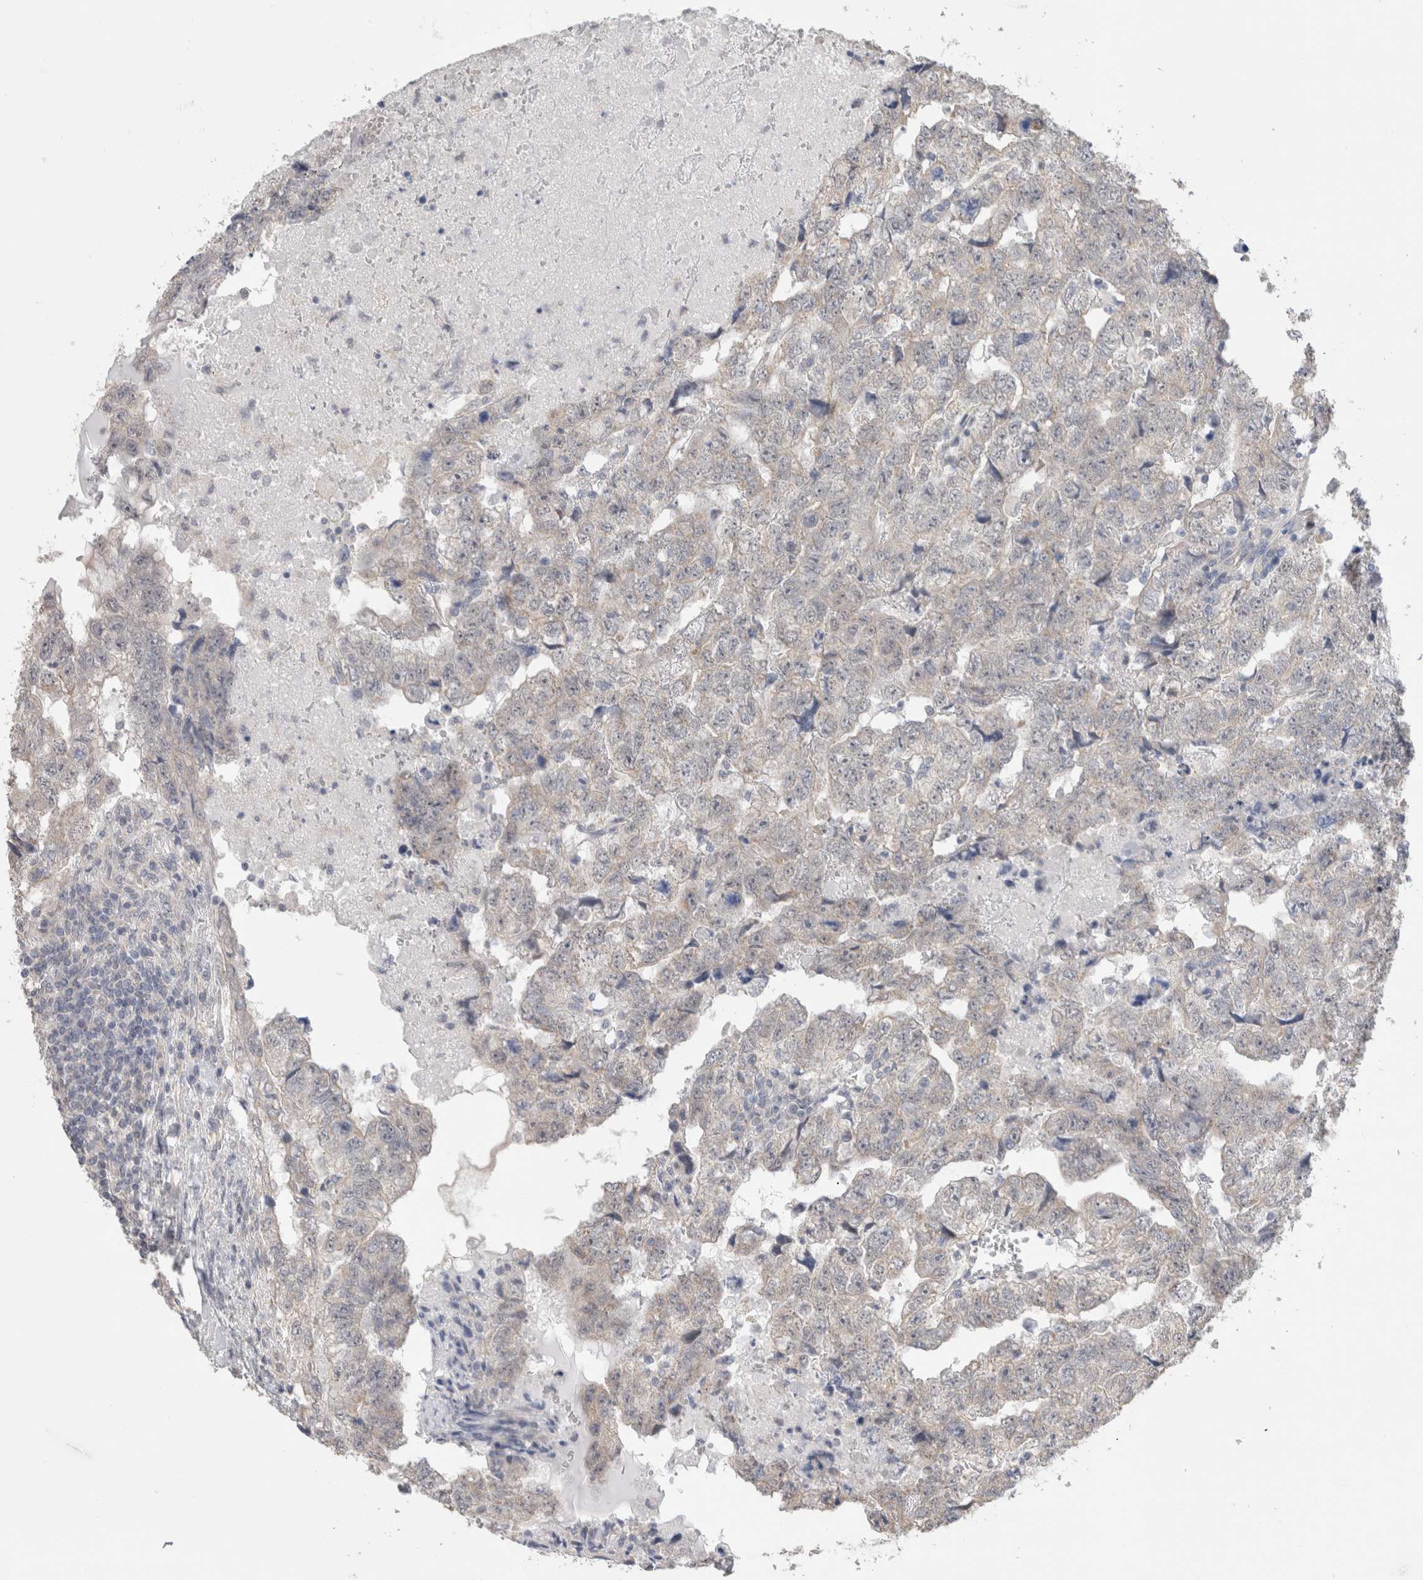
{"staining": {"intensity": "weak", "quantity": "<25%", "location": "cytoplasmic/membranous"}, "tissue": "testis cancer", "cell_type": "Tumor cells", "image_type": "cancer", "snomed": [{"axis": "morphology", "description": "Carcinoma, Embryonal, NOS"}, {"axis": "topography", "description": "Testis"}], "caption": "High magnification brightfield microscopy of testis cancer (embryonal carcinoma) stained with DAB (brown) and counterstained with hematoxylin (blue): tumor cells show no significant staining.", "gene": "DMD", "patient": {"sex": "male", "age": 36}}